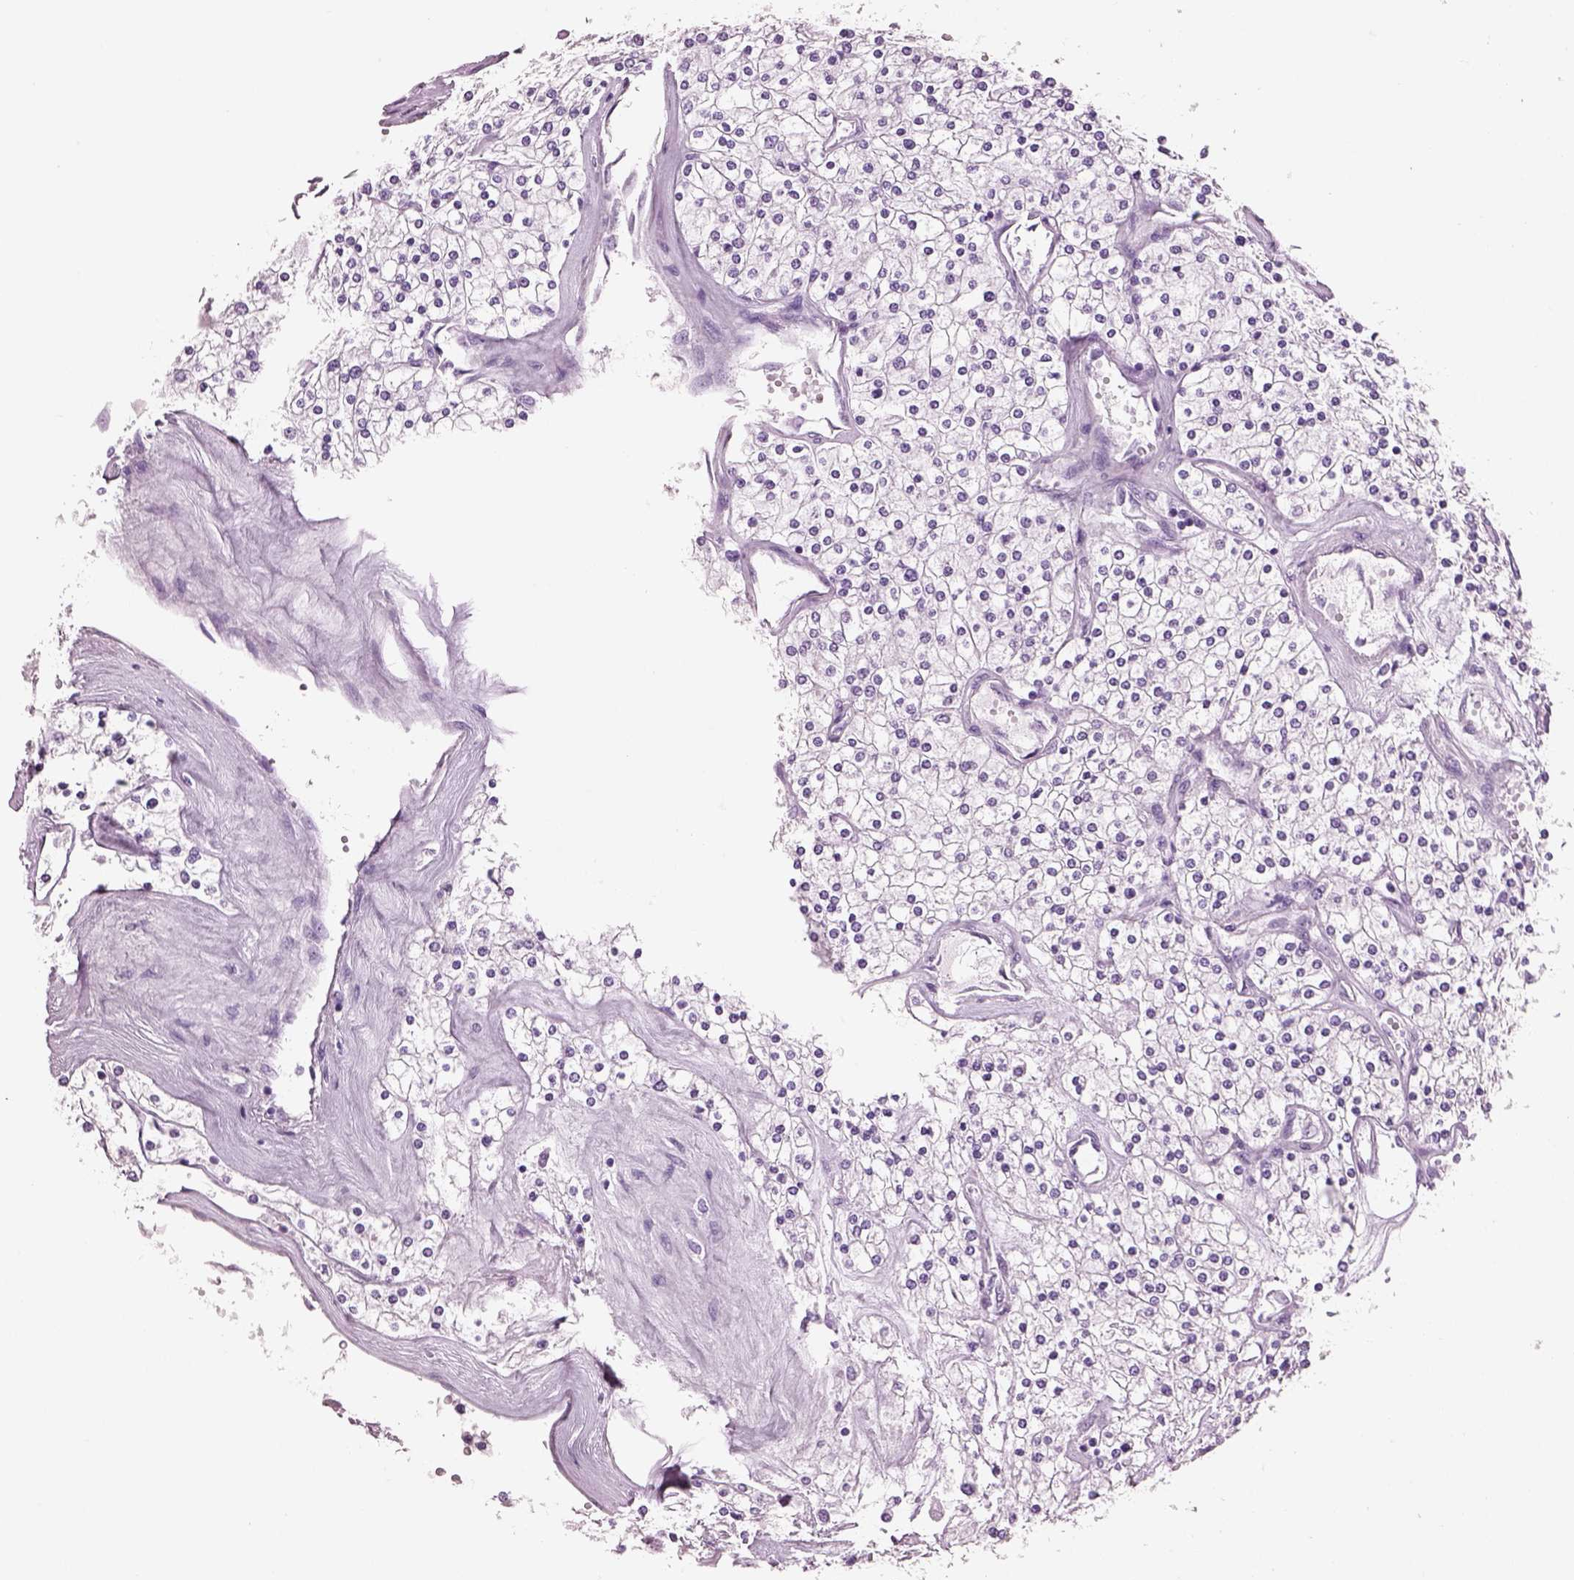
{"staining": {"intensity": "negative", "quantity": "none", "location": "none"}, "tissue": "renal cancer", "cell_type": "Tumor cells", "image_type": "cancer", "snomed": [{"axis": "morphology", "description": "Adenocarcinoma, NOS"}, {"axis": "topography", "description": "Kidney"}], "caption": "Immunohistochemistry (IHC) of adenocarcinoma (renal) displays no staining in tumor cells.", "gene": "ACOD1", "patient": {"sex": "male", "age": 80}}